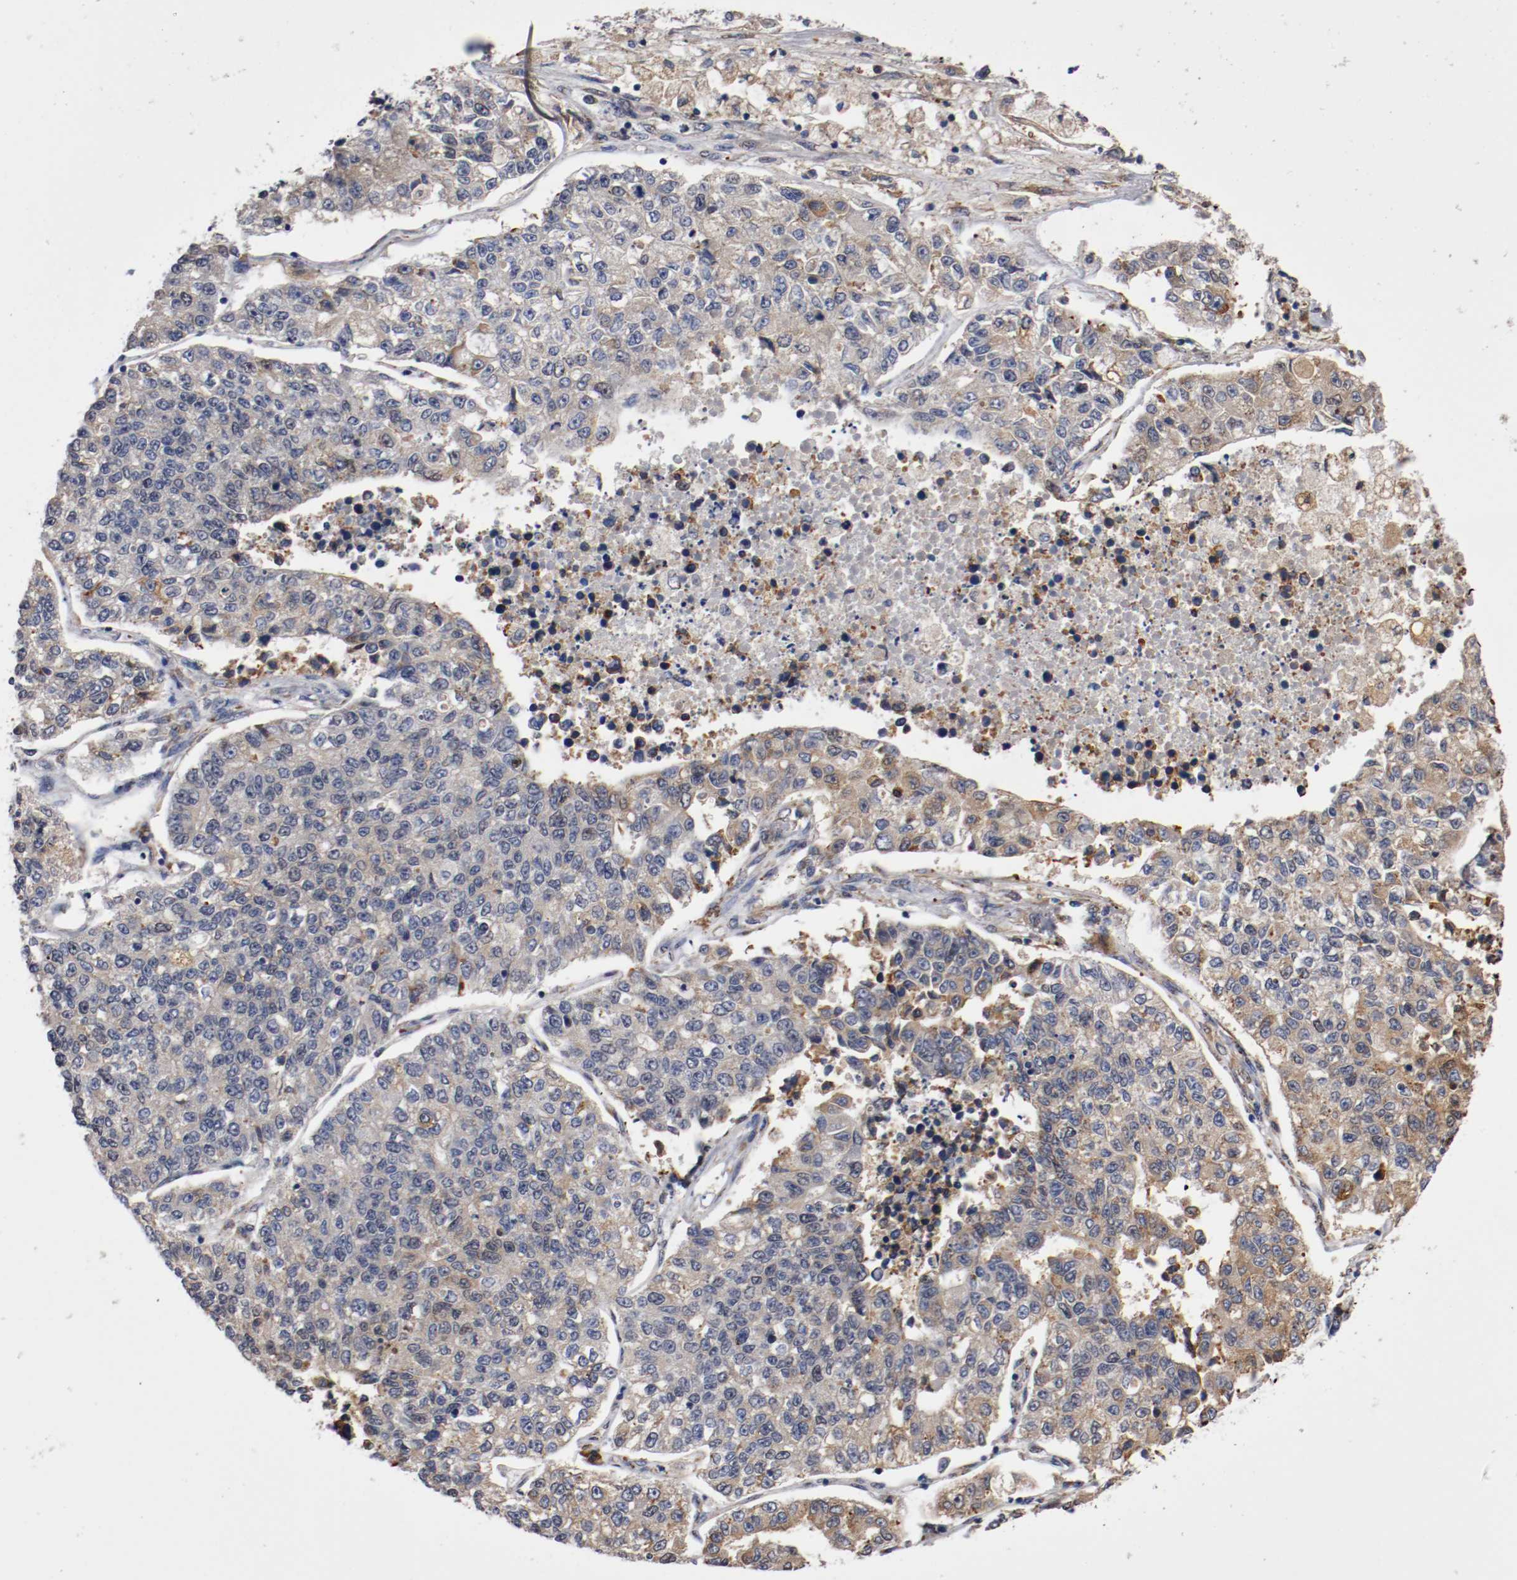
{"staining": {"intensity": "weak", "quantity": "<25%", "location": "cytoplasmic/membranous"}, "tissue": "lung cancer", "cell_type": "Tumor cells", "image_type": "cancer", "snomed": [{"axis": "morphology", "description": "Adenocarcinoma, NOS"}, {"axis": "topography", "description": "Lung"}], "caption": "Human lung adenocarcinoma stained for a protein using immunohistochemistry displays no positivity in tumor cells.", "gene": "TNFSF13", "patient": {"sex": "male", "age": 49}}